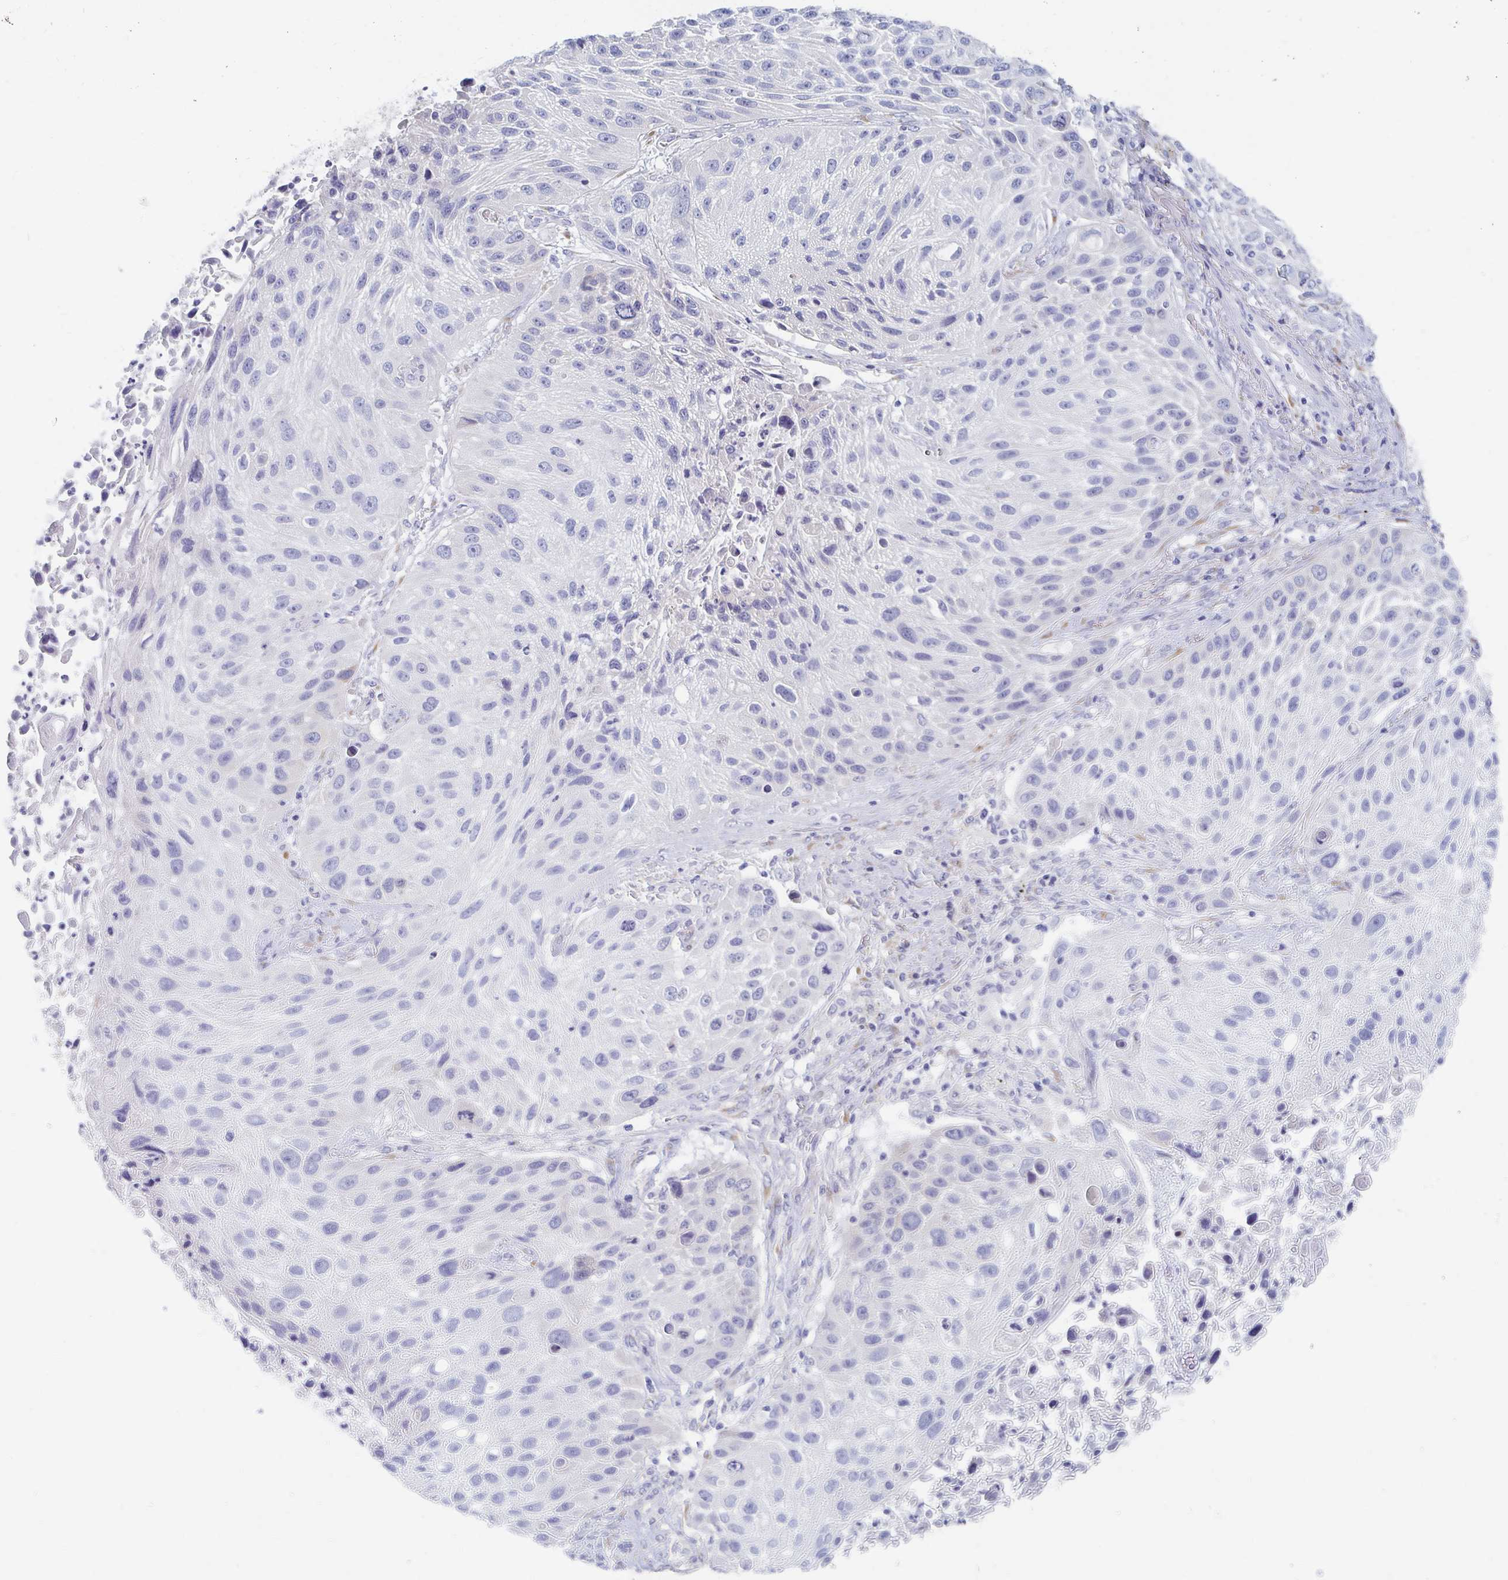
{"staining": {"intensity": "negative", "quantity": "none", "location": "none"}, "tissue": "lung cancer", "cell_type": "Tumor cells", "image_type": "cancer", "snomed": [{"axis": "morphology", "description": "Normal morphology"}, {"axis": "morphology", "description": "Squamous cell carcinoma, NOS"}, {"axis": "topography", "description": "Lymph node"}, {"axis": "topography", "description": "Lung"}], "caption": "Tumor cells show no significant staining in lung cancer.", "gene": "MYLK2", "patient": {"sex": "male", "age": 67}}